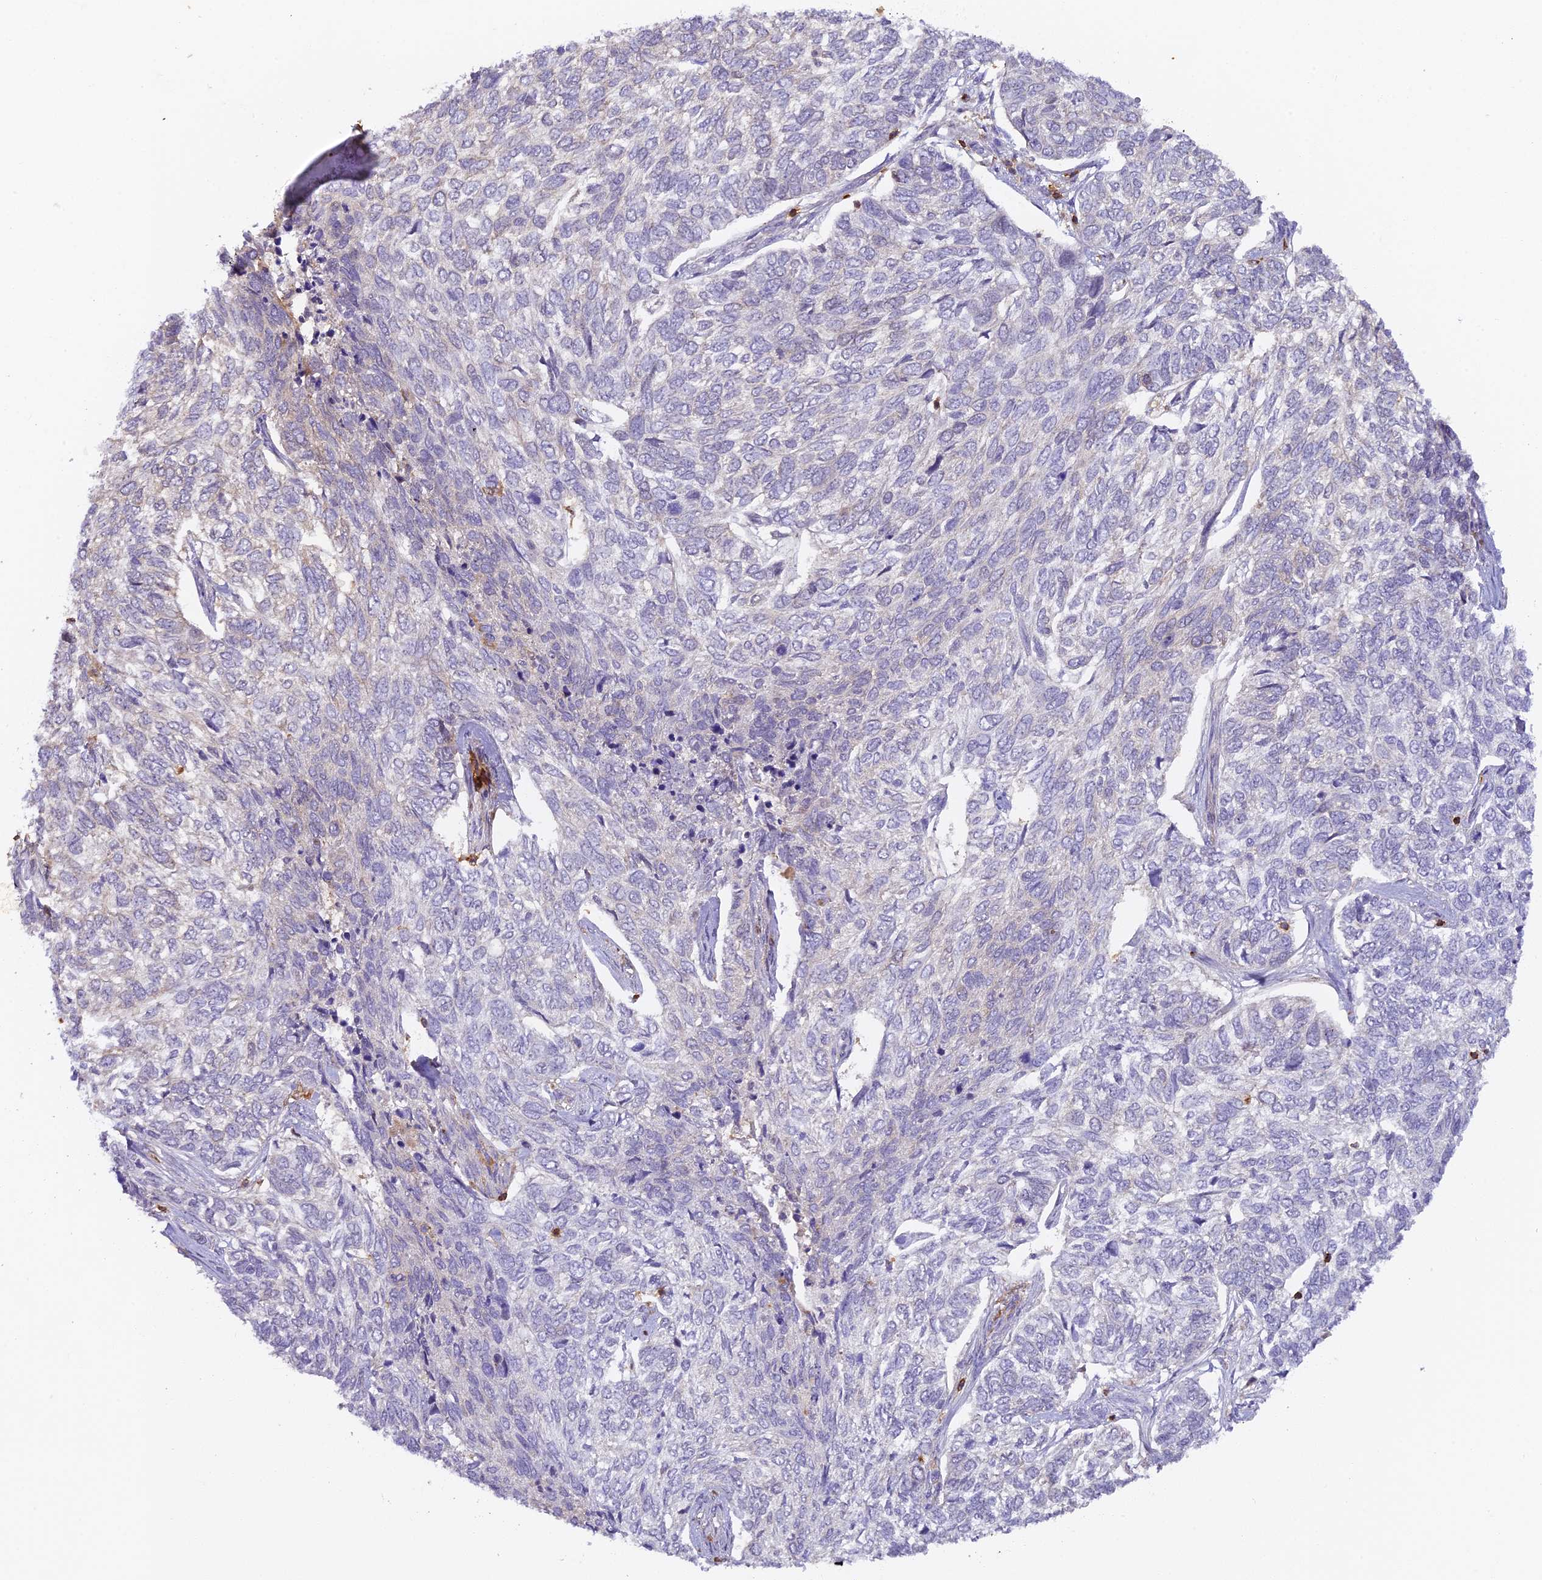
{"staining": {"intensity": "negative", "quantity": "none", "location": "none"}, "tissue": "skin cancer", "cell_type": "Tumor cells", "image_type": "cancer", "snomed": [{"axis": "morphology", "description": "Basal cell carcinoma"}, {"axis": "topography", "description": "Skin"}], "caption": "This is a histopathology image of IHC staining of skin basal cell carcinoma, which shows no staining in tumor cells.", "gene": "FYB1", "patient": {"sex": "female", "age": 65}}